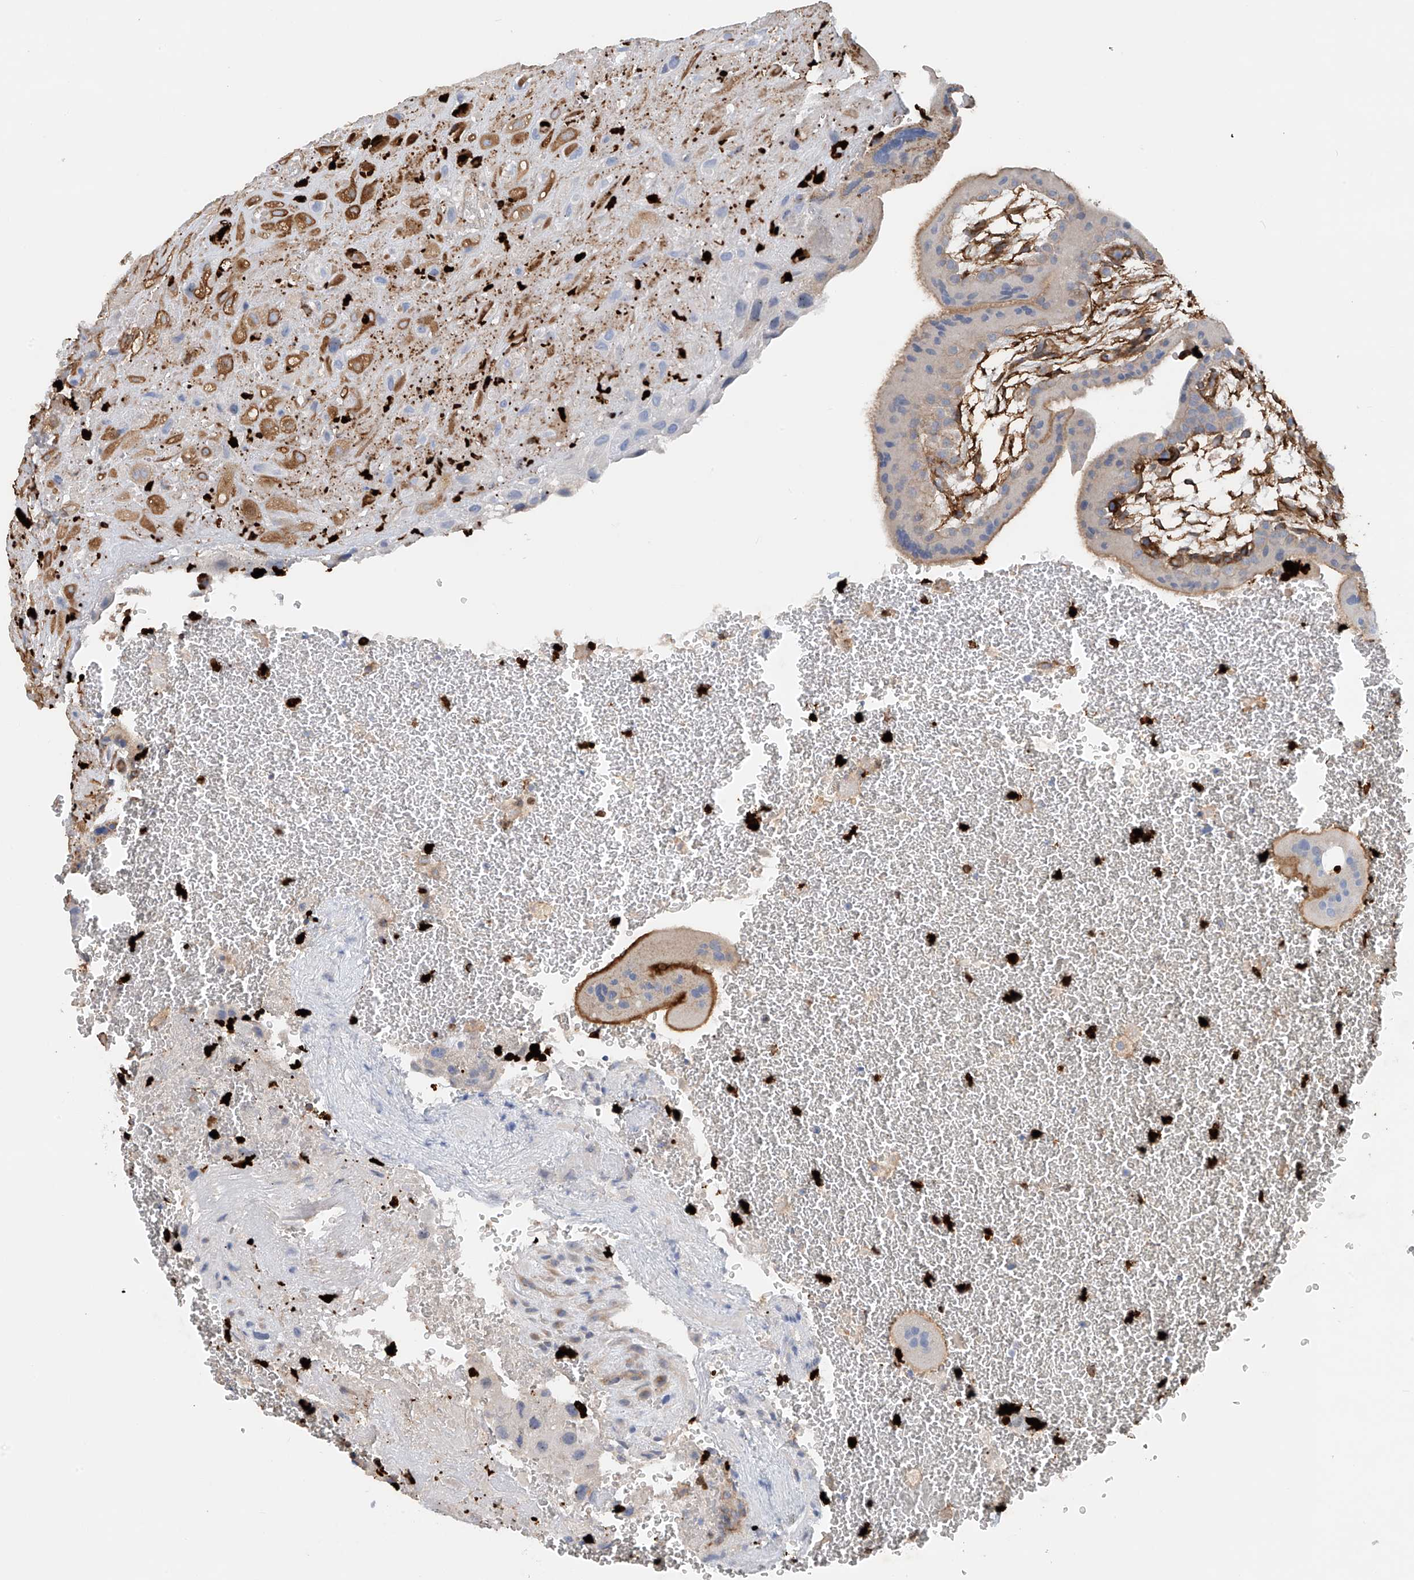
{"staining": {"intensity": "moderate", "quantity": ">75%", "location": "cytoplasmic/membranous"}, "tissue": "placenta", "cell_type": "Decidual cells", "image_type": "normal", "snomed": [{"axis": "morphology", "description": "Normal tissue, NOS"}, {"axis": "topography", "description": "Placenta"}], "caption": "Immunohistochemistry (IHC) of benign human placenta demonstrates medium levels of moderate cytoplasmic/membranous positivity in about >75% of decidual cells.", "gene": "PHACTR2", "patient": {"sex": "female", "age": 35}}